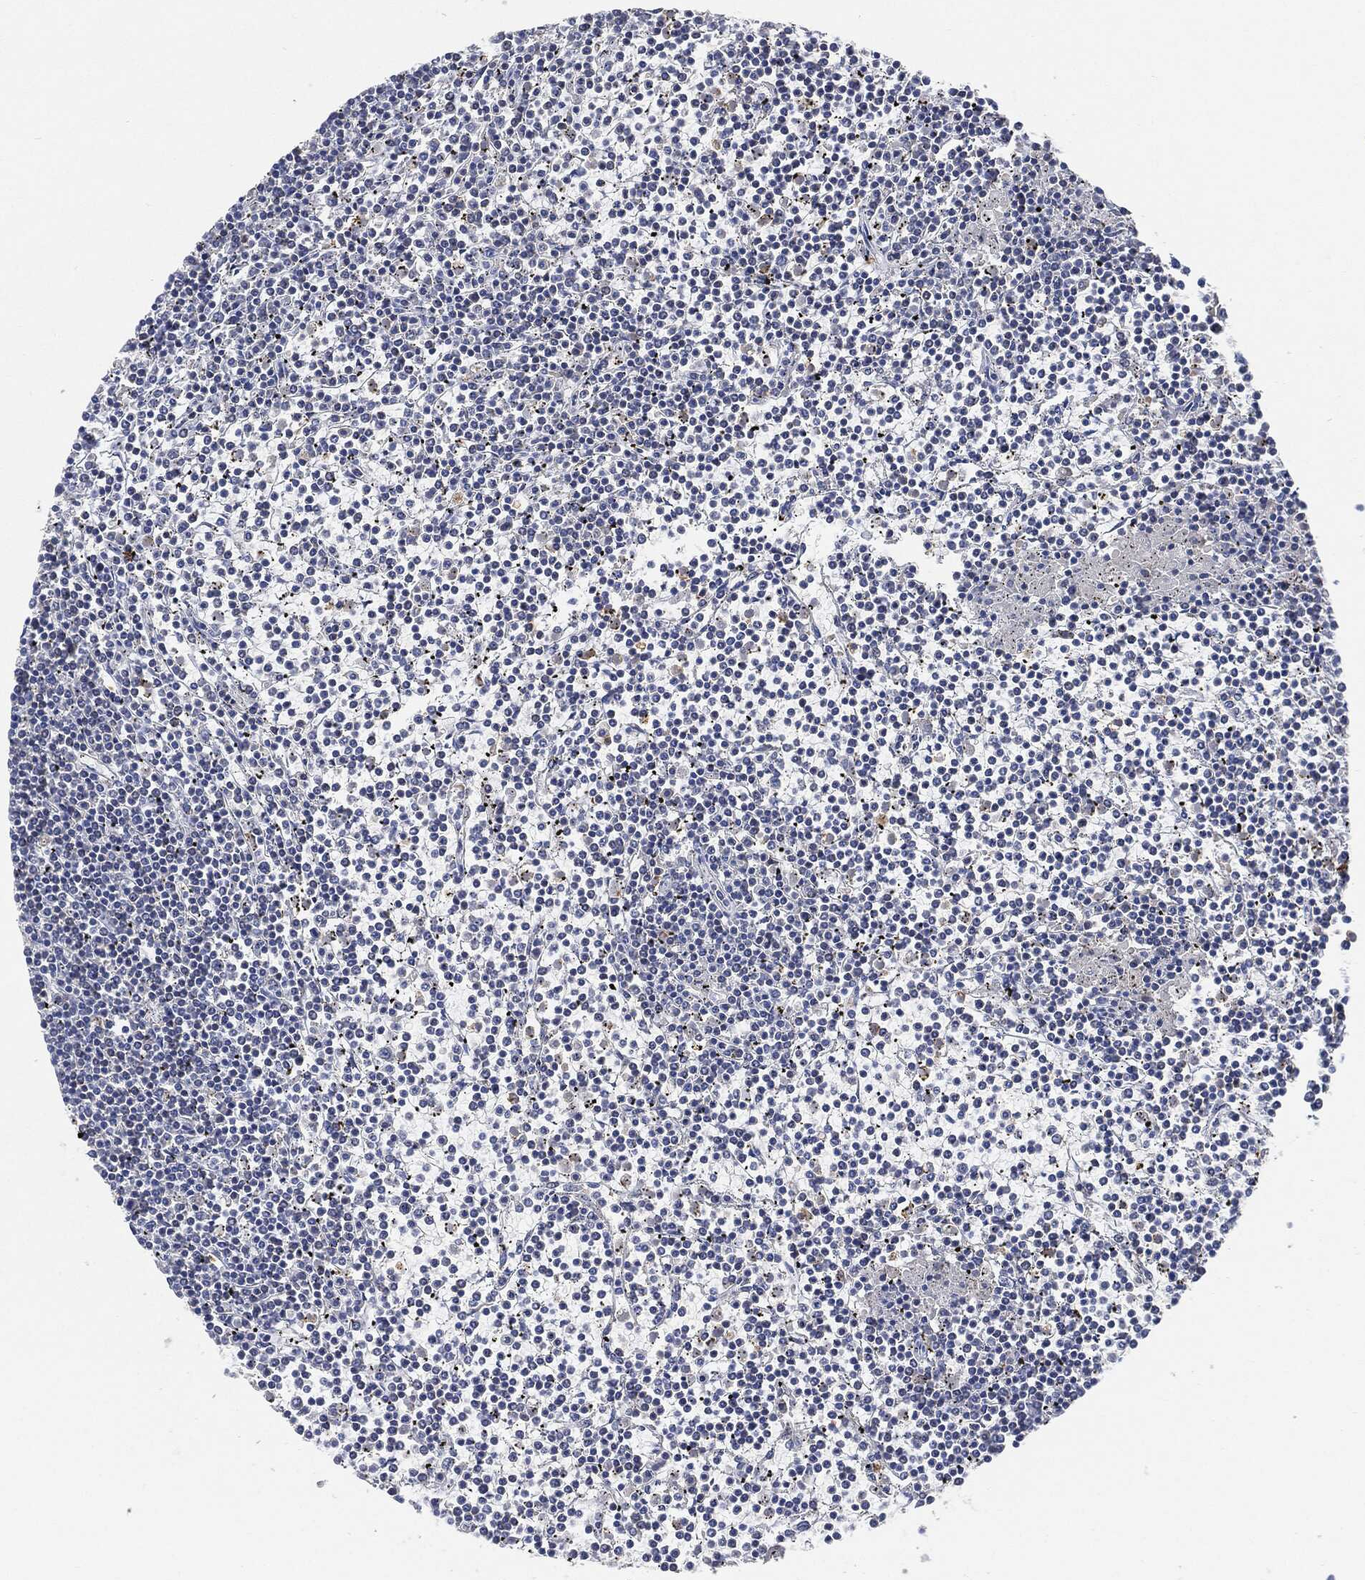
{"staining": {"intensity": "negative", "quantity": "none", "location": "none"}, "tissue": "lymphoma", "cell_type": "Tumor cells", "image_type": "cancer", "snomed": [{"axis": "morphology", "description": "Malignant lymphoma, non-Hodgkin's type, Low grade"}, {"axis": "topography", "description": "Spleen"}], "caption": "A photomicrograph of lymphoma stained for a protein reveals no brown staining in tumor cells. (Immunohistochemistry (ihc), brightfield microscopy, high magnification).", "gene": "VSIG4", "patient": {"sex": "female", "age": 19}}